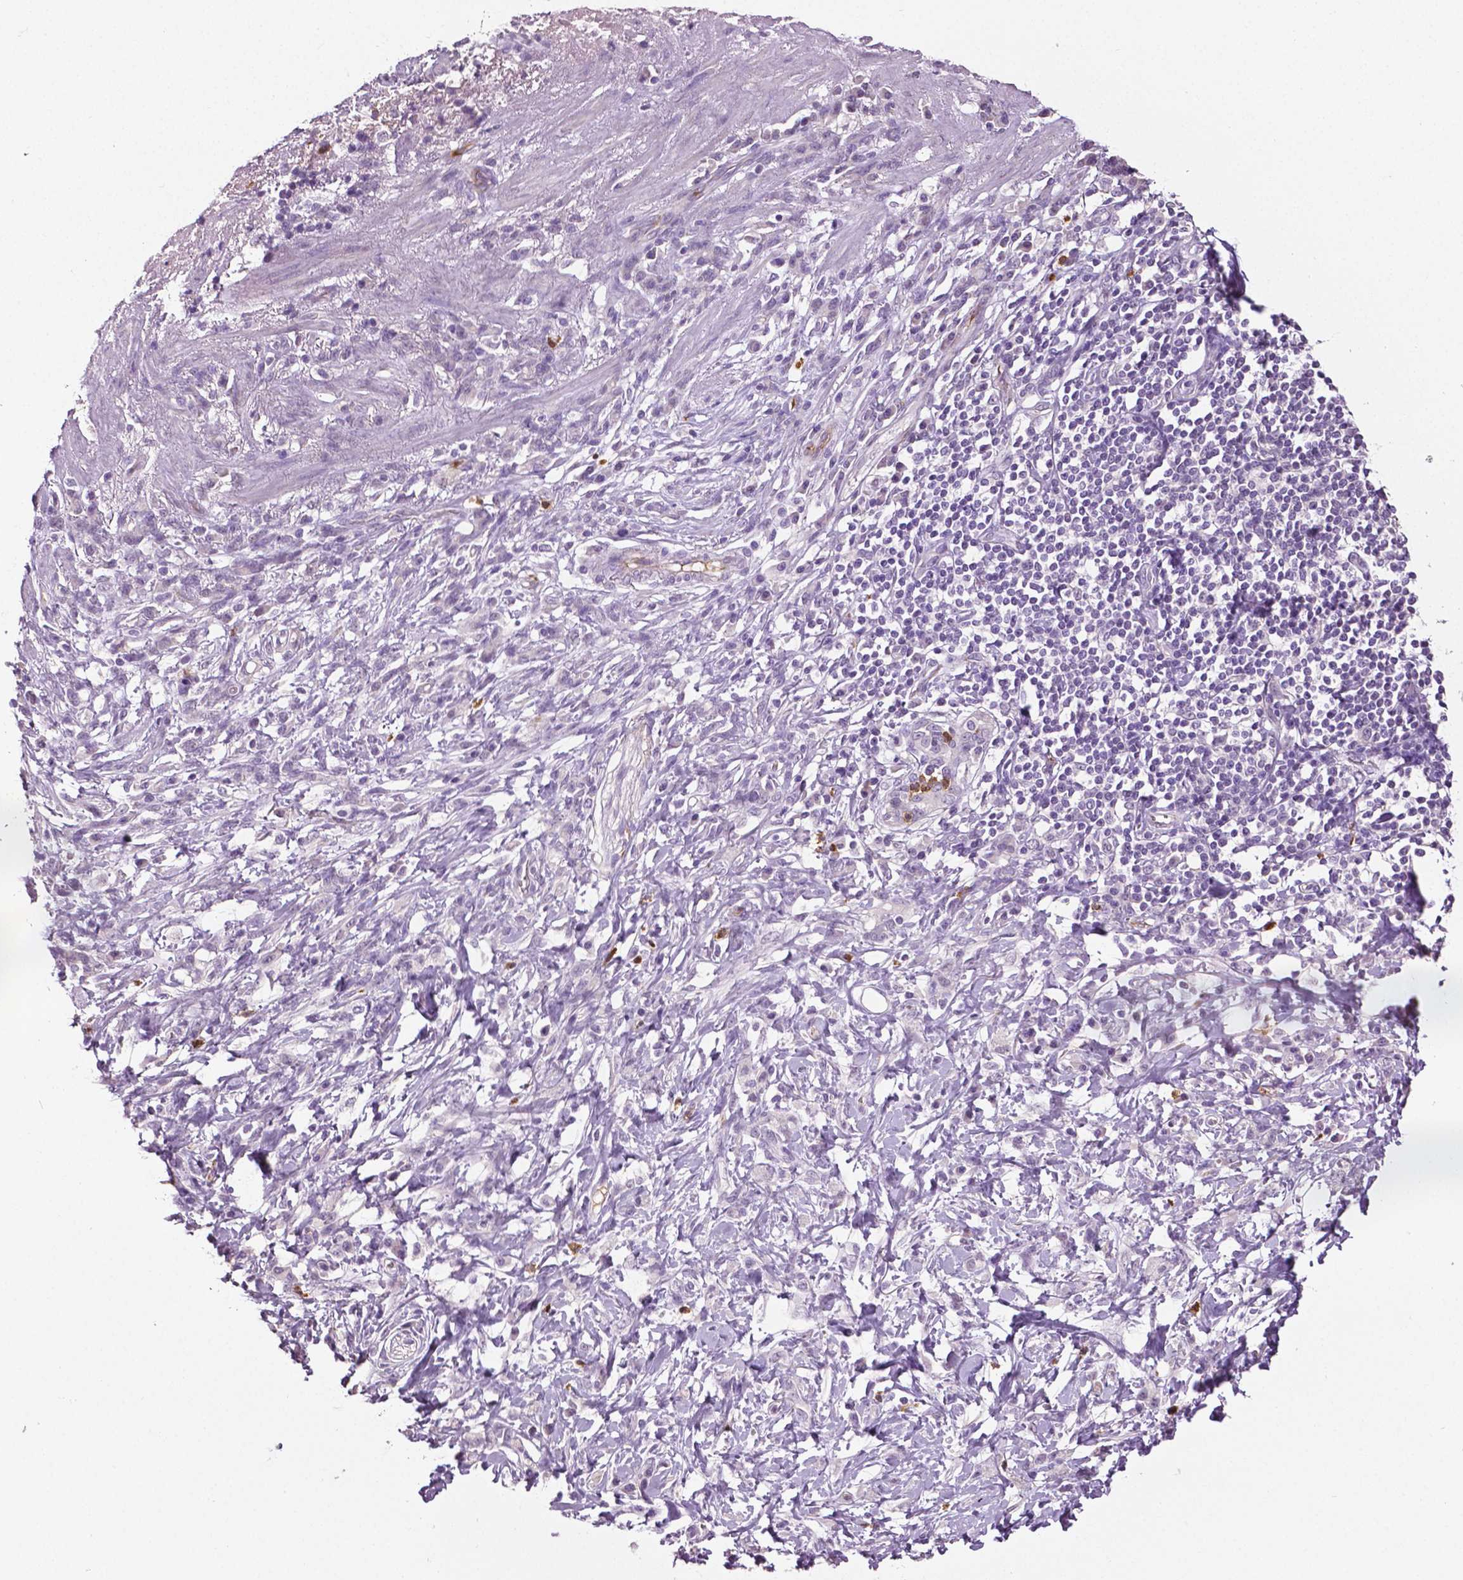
{"staining": {"intensity": "negative", "quantity": "none", "location": "none"}, "tissue": "stomach cancer", "cell_type": "Tumor cells", "image_type": "cancer", "snomed": [{"axis": "morphology", "description": "Adenocarcinoma, NOS"}, {"axis": "topography", "description": "Stomach"}], "caption": "Tumor cells show no significant protein positivity in stomach cancer.", "gene": "PTPN5", "patient": {"sex": "female", "age": 84}}